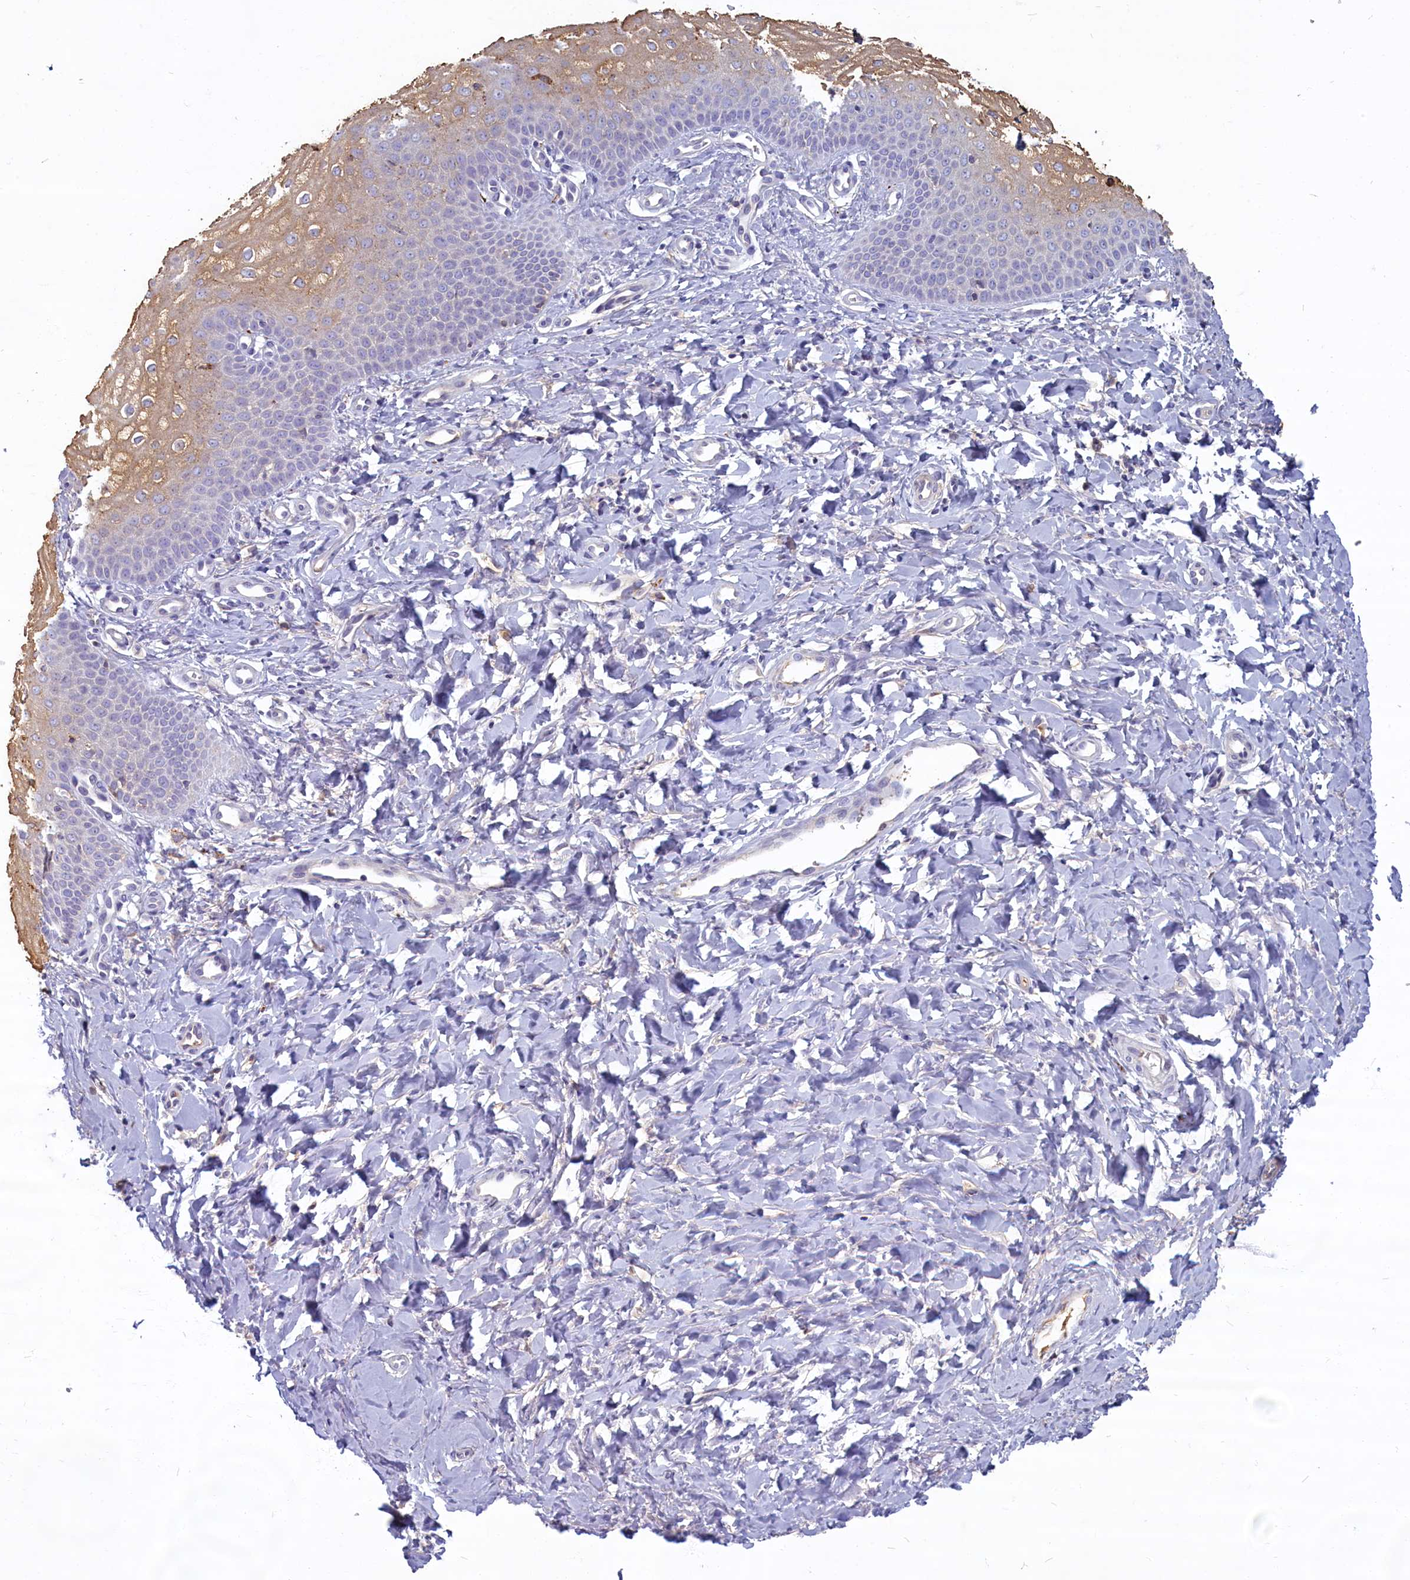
{"staining": {"intensity": "weak", "quantity": "25%-75%", "location": "cytoplasmic/membranous"}, "tissue": "vagina", "cell_type": "Squamous epithelial cells", "image_type": "normal", "snomed": [{"axis": "morphology", "description": "Normal tissue, NOS"}, {"axis": "topography", "description": "Vagina"}], "caption": "Protein staining demonstrates weak cytoplasmic/membranous positivity in about 25%-75% of squamous epithelial cells in benign vagina.", "gene": "SV2C", "patient": {"sex": "female", "age": 68}}